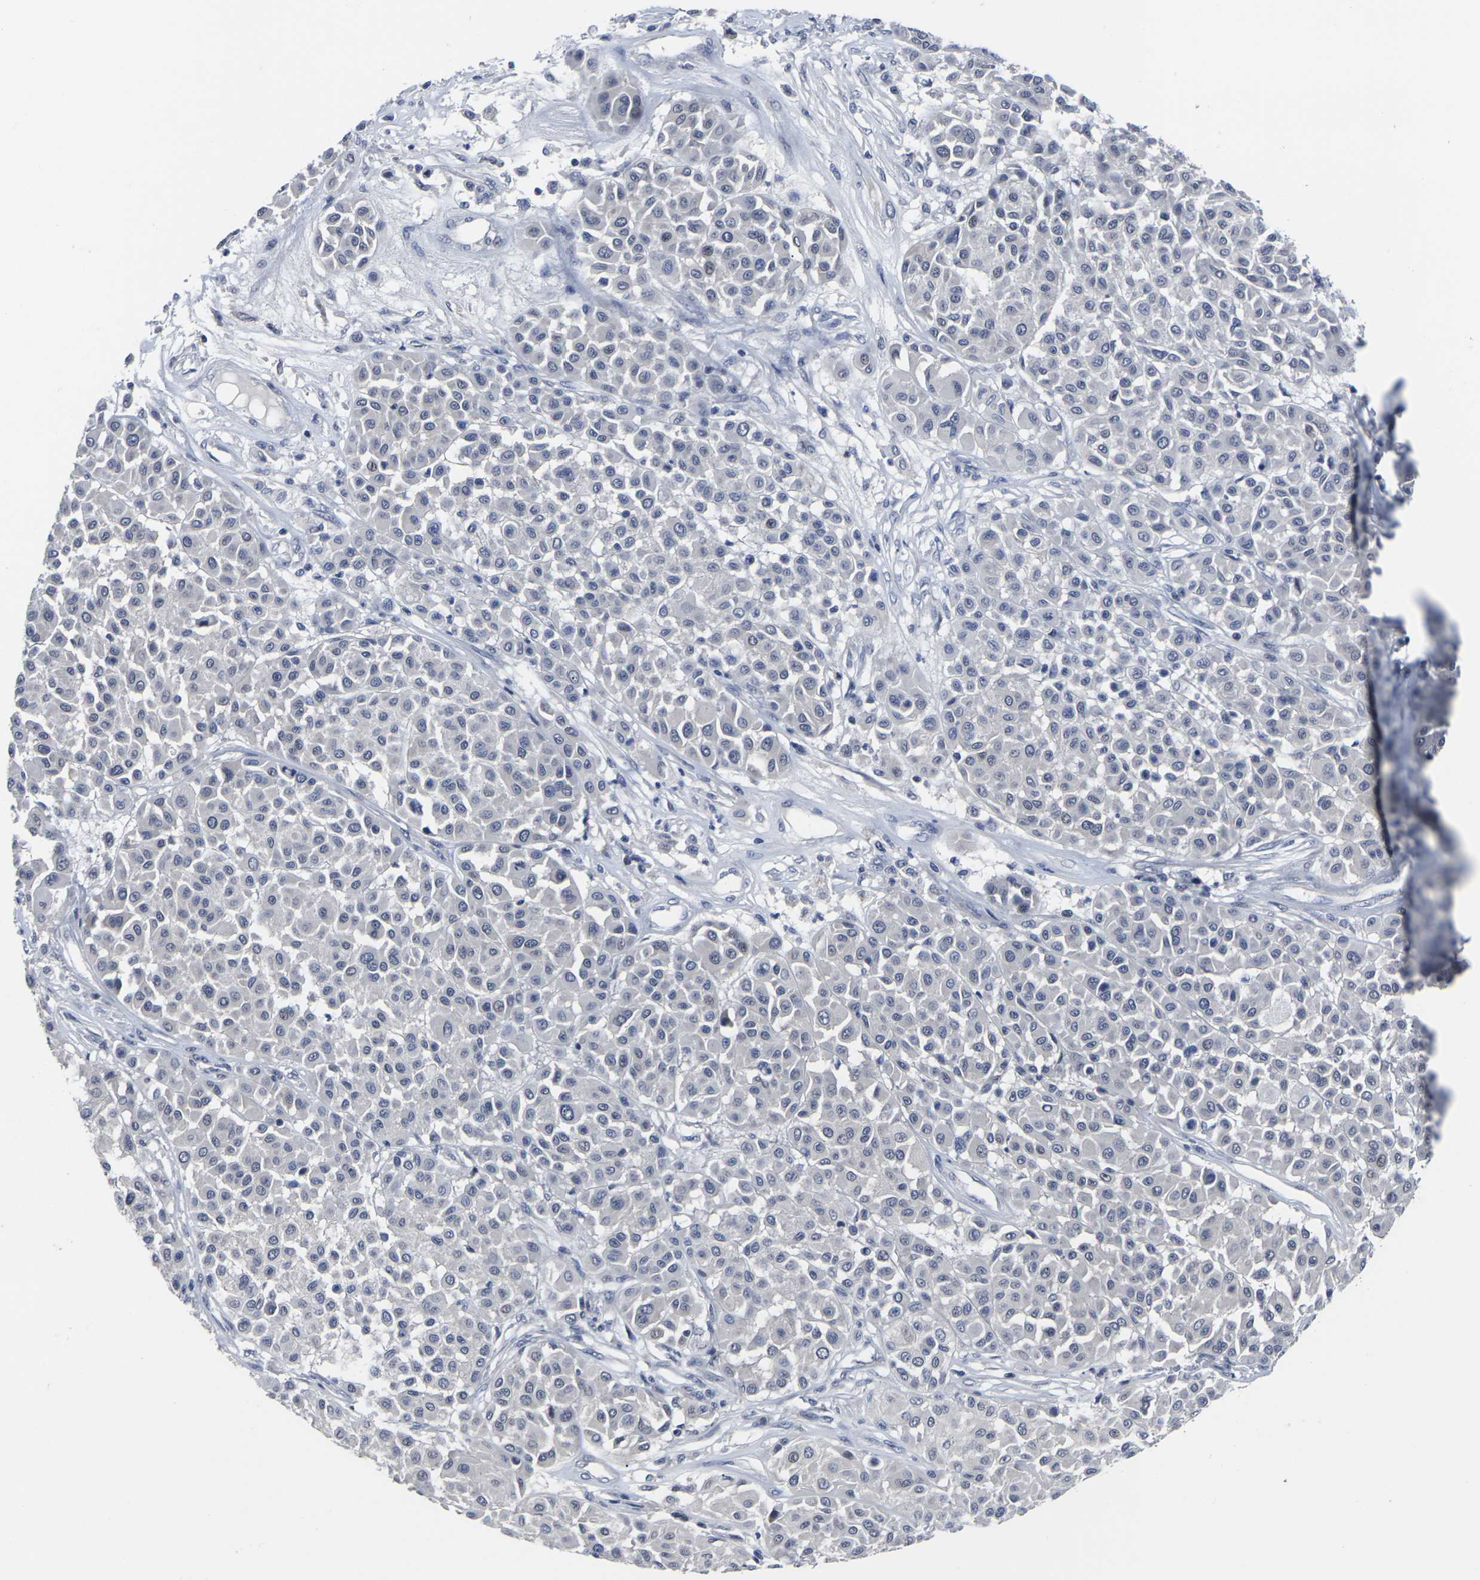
{"staining": {"intensity": "negative", "quantity": "none", "location": "none"}, "tissue": "melanoma", "cell_type": "Tumor cells", "image_type": "cancer", "snomed": [{"axis": "morphology", "description": "Malignant melanoma, Metastatic site"}, {"axis": "topography", "description": "Soft tissue"}], "caption": "Protein analysis of malignant melanoma (metastatic site) exhibits no significant expression in tumor cells. (DAB immunohistochemistry (IHC) visualized using brightfield microscopy, high magnification).", "gene": "MSANTD4", "patient": {"sex": "male", "age": 41}}